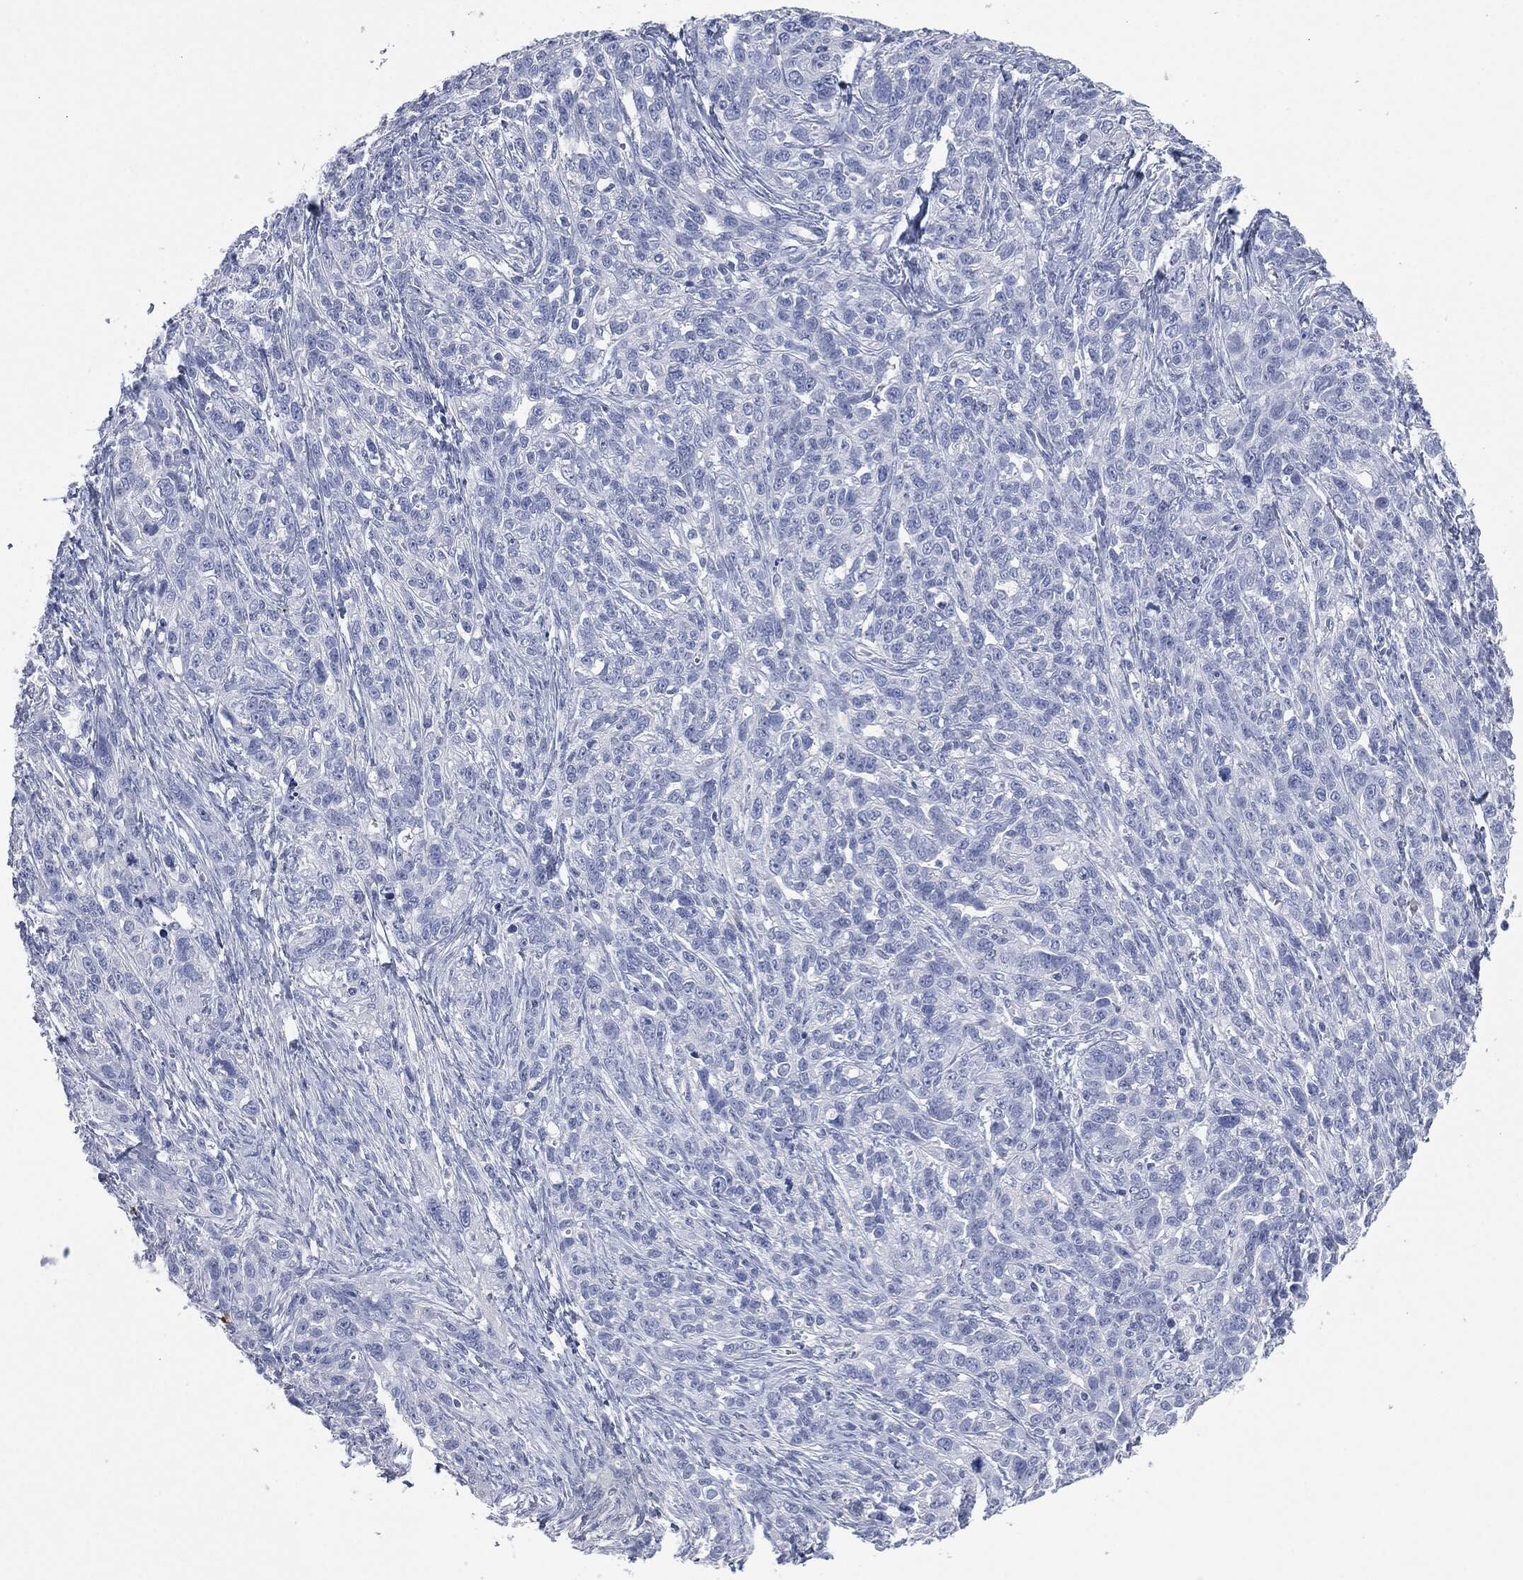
{"staining": {"intensity": "negative", "quantity": "none", "location": "none"}, "tissue": "ovarian cancer", "cell_type": "Tumor cells", "image_type": "cancer", "snomed": [{"axis": "morphology", "description": "Cystadenocarcinoma, serous, NOS"}, {"axis": "topography", "description": "Ovary"}], "caption": "The immunohistochemistry (IHC) photomicrograph has no significant positivity in tumor cells of ovarian cancer (serous cystadenocarcinoma) tissue.", "gene": "CEACAM8", "patient": {"sex": "female", "age": 71}}